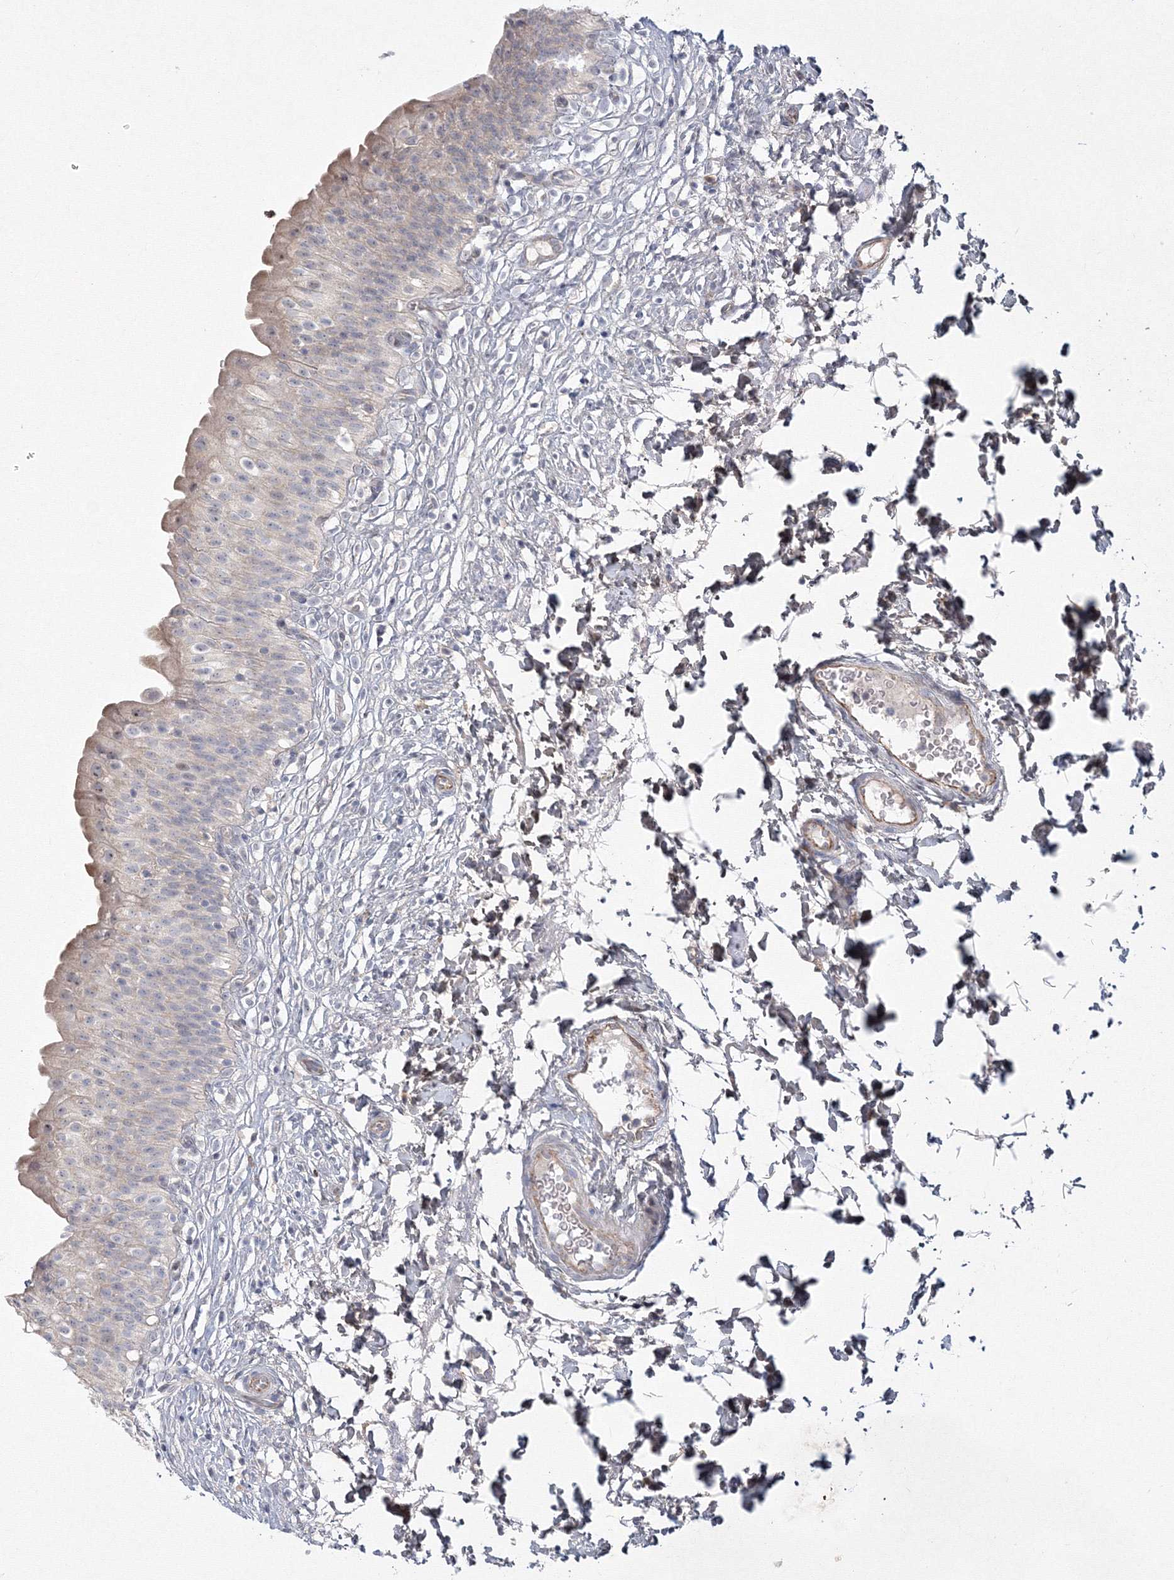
{"staining": {"intensity": "weak", "quantity": "<25%", "location": "cytoplasmic/membranous,nuclear"}, "tissue": "urinary bladder", "cell_type": "Urothelial cells", "image_type": "normal", "snomed": [{"axis": "morphology", "description": "Normal tissue, NOS"}, {"axis": "topography", "description": "Urinary bladder"}], "caption": "High power microscopy photomicrograph of an immunohistochemistry histopathology image of normal urinary bladder, revealing no significant staining in urothelial cells.", "gene": "WDR49", "patient": {"sex": "male", "age": 55}}